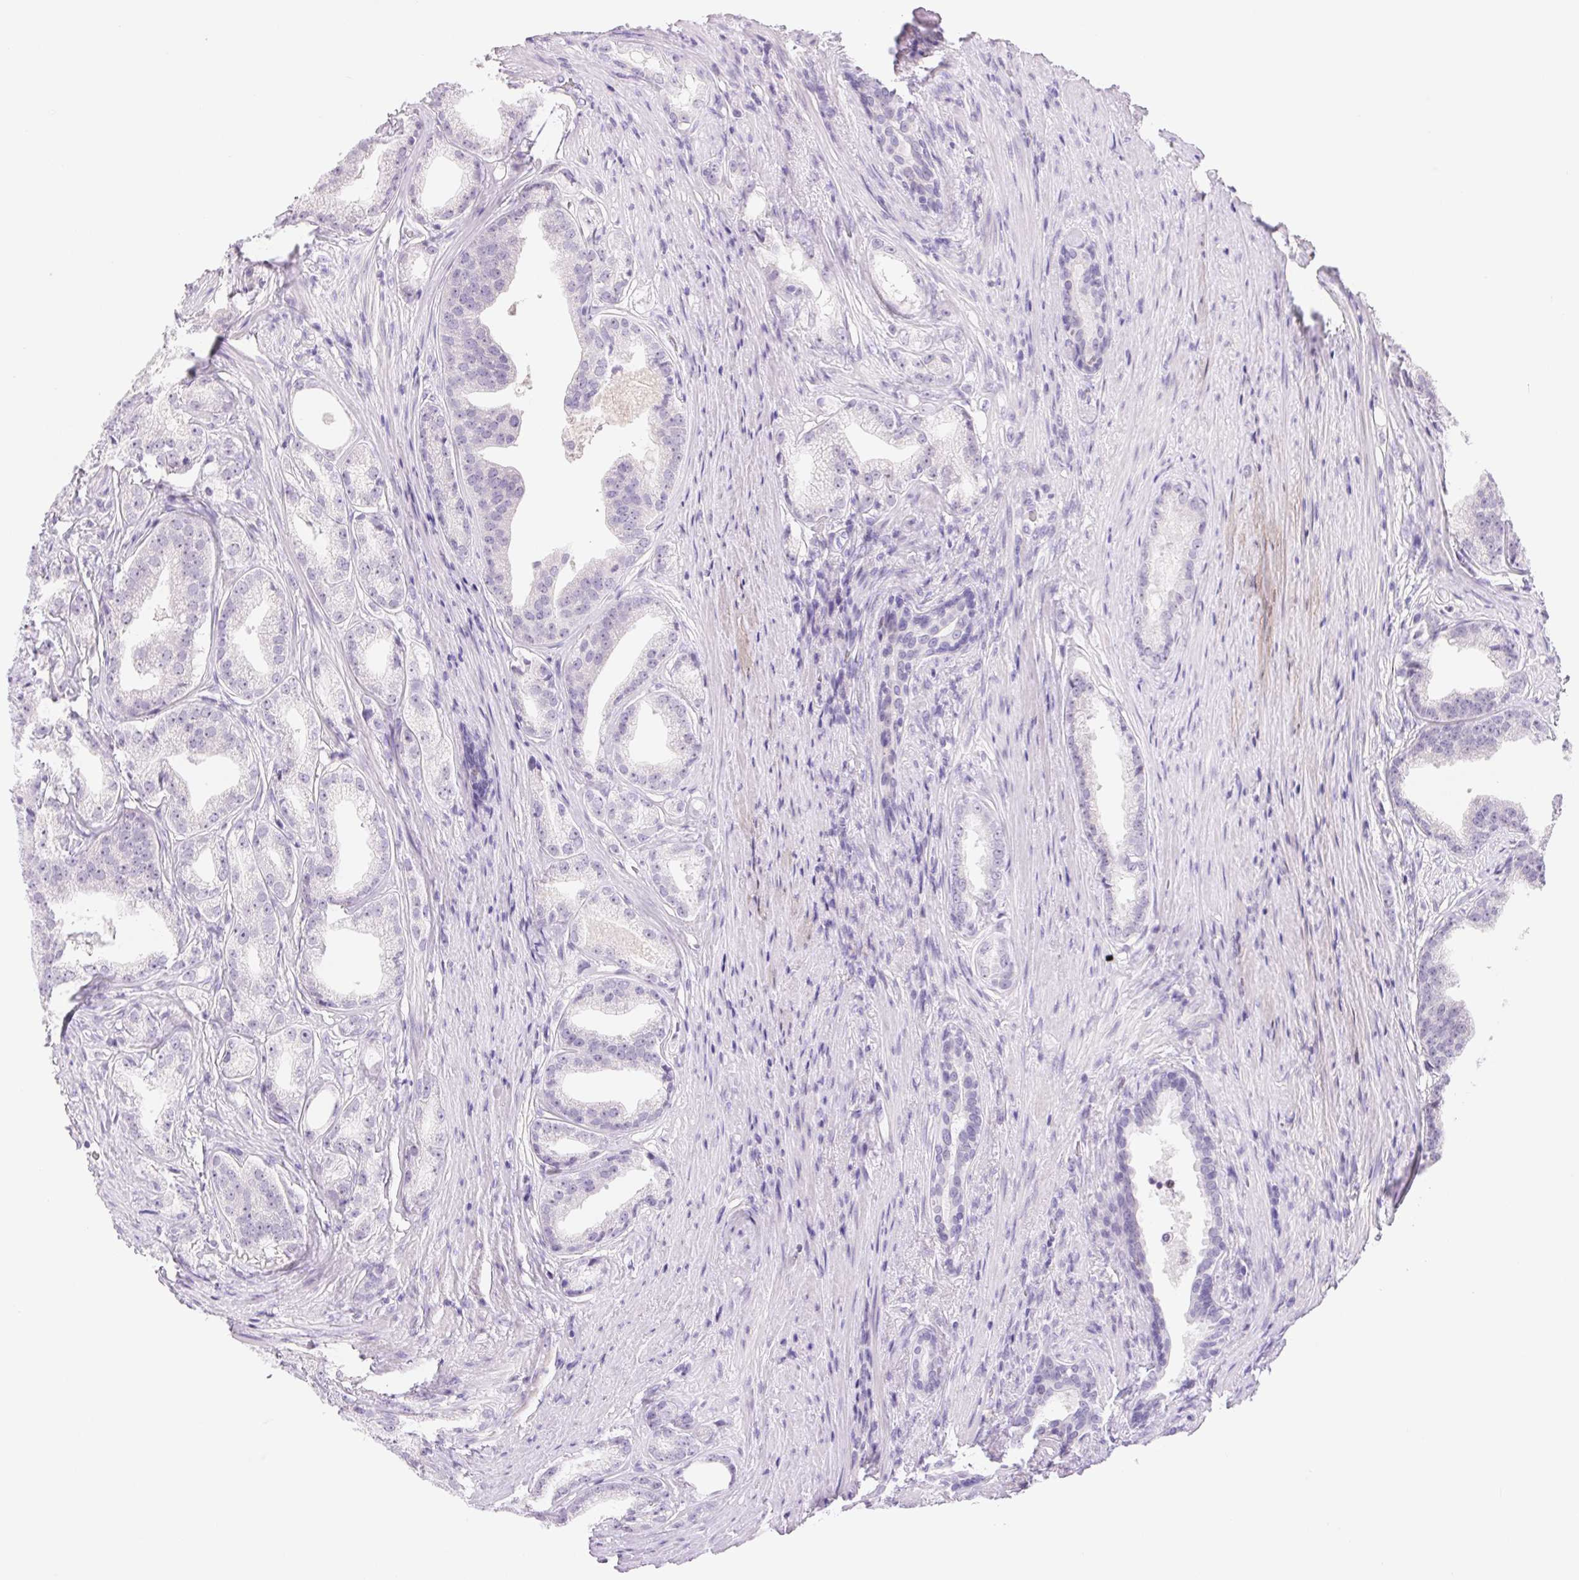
{"staining": {"intensity": "negative", "quantity": "none", "location": "none"}, "tissue": "prostate cancer", "cell_type": "Tumor cells", "image_type": "cancer", "snomed": [{"axis": "morphology", "description": "Adenocarcinoma, Low grade"}, {"axis": "topography", "description": "Prostate"}], "caption": "A photomicrograph of human prostate adenocarcinoma (low-grade) is negative for staining in tumor cells.", "gene": "ASGR2", "patient": {"sex": "male", "age": 65}}